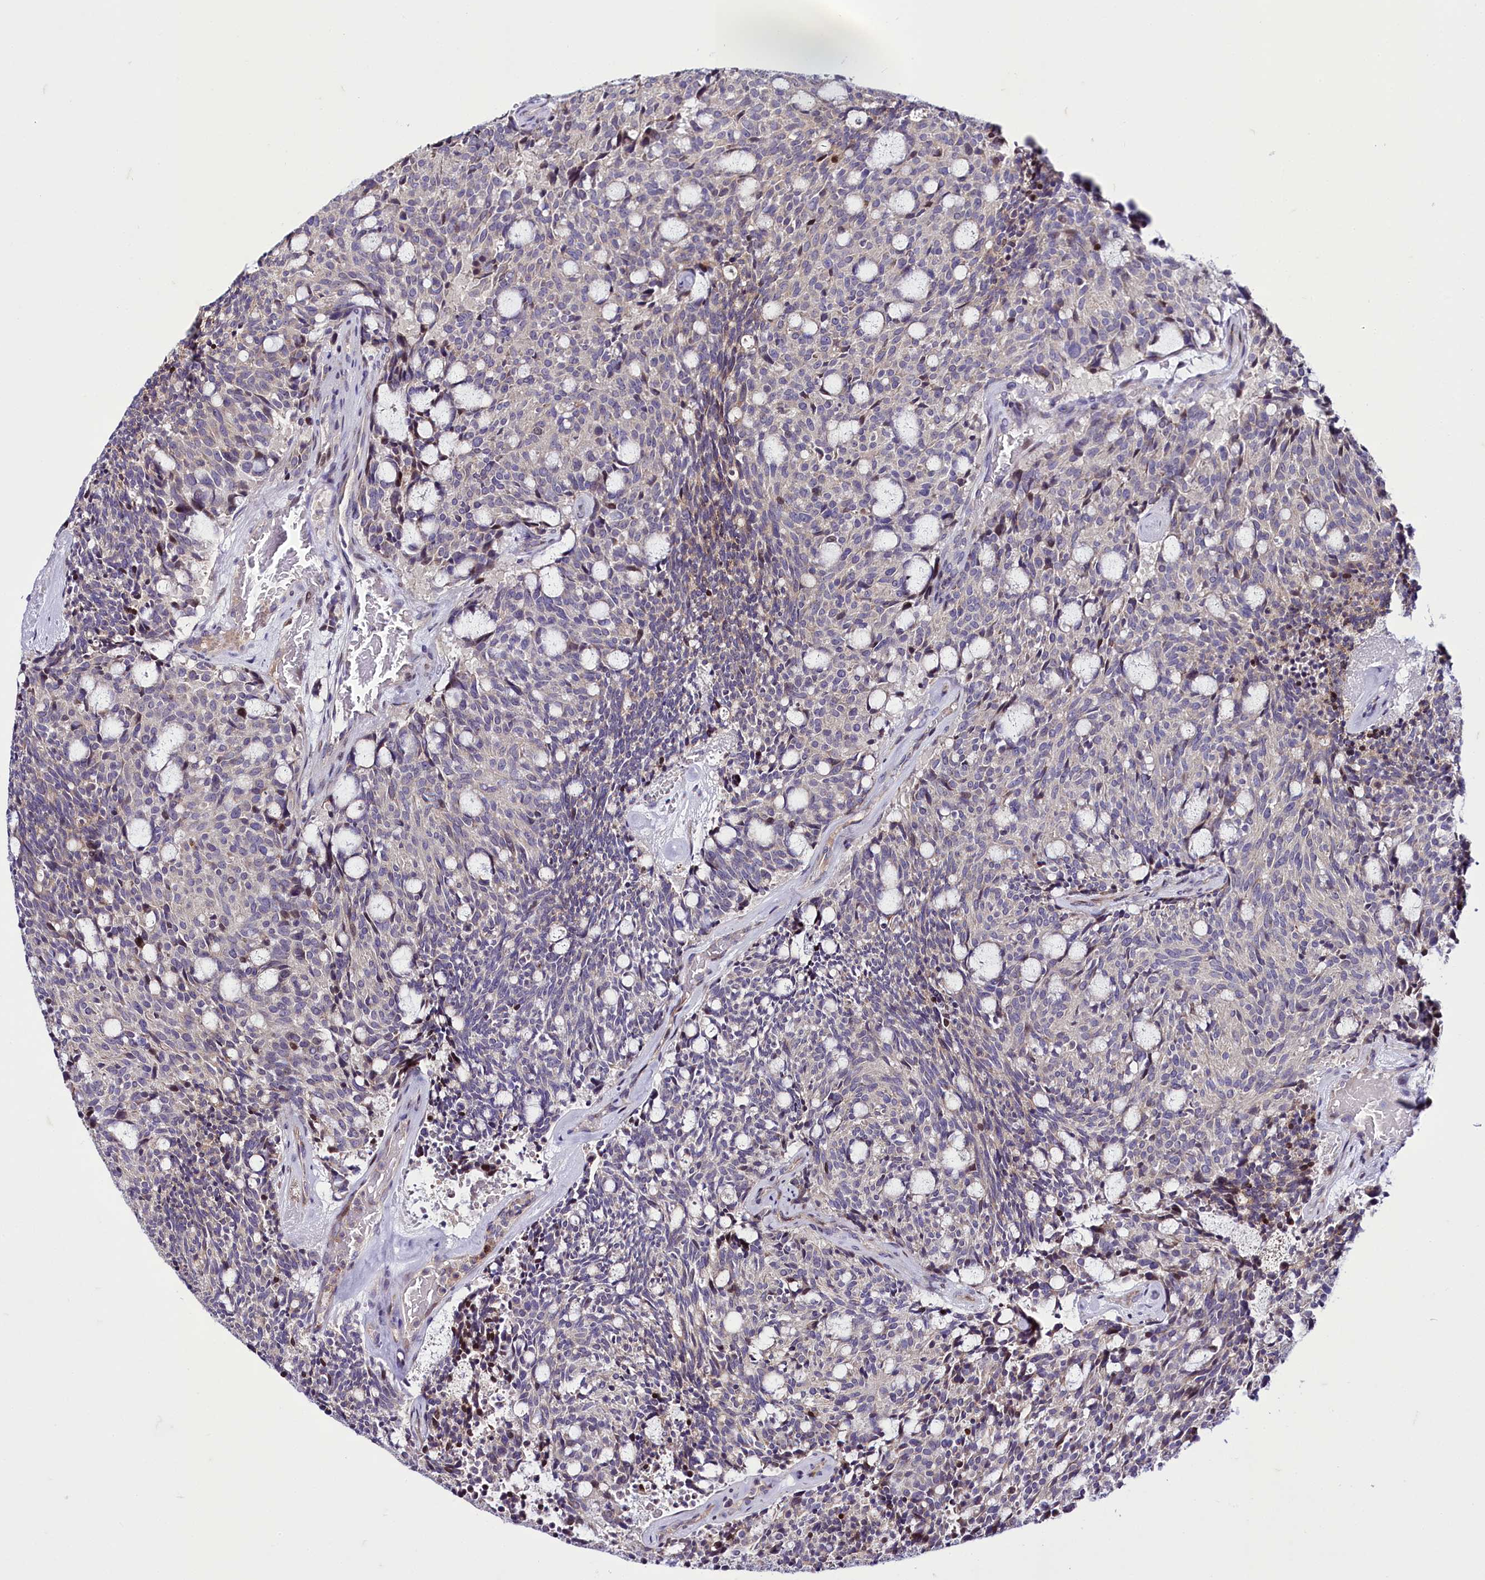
{"staining": {"intensity": "negative", "quantity": "none", "location": "none"}, "tissue": "carcinoid", "cell_type": "Tumor cells", "image_type": "cancer", "snomed": [{"axis": "morphology", "description": "Carcinoid, malignant, NOS"}, {"axis": "topography", "description": "Pancreas"}], "caption": "Immunohistochemistry histopathology image of neoplastic tissue: human carcinoid stained with DAB (3,3'-diaminobenzidine) displays no significant protein staining in tumor cells.", "gene": "ZC3H12C", "patient": {"sex": "female", "age": 54}}